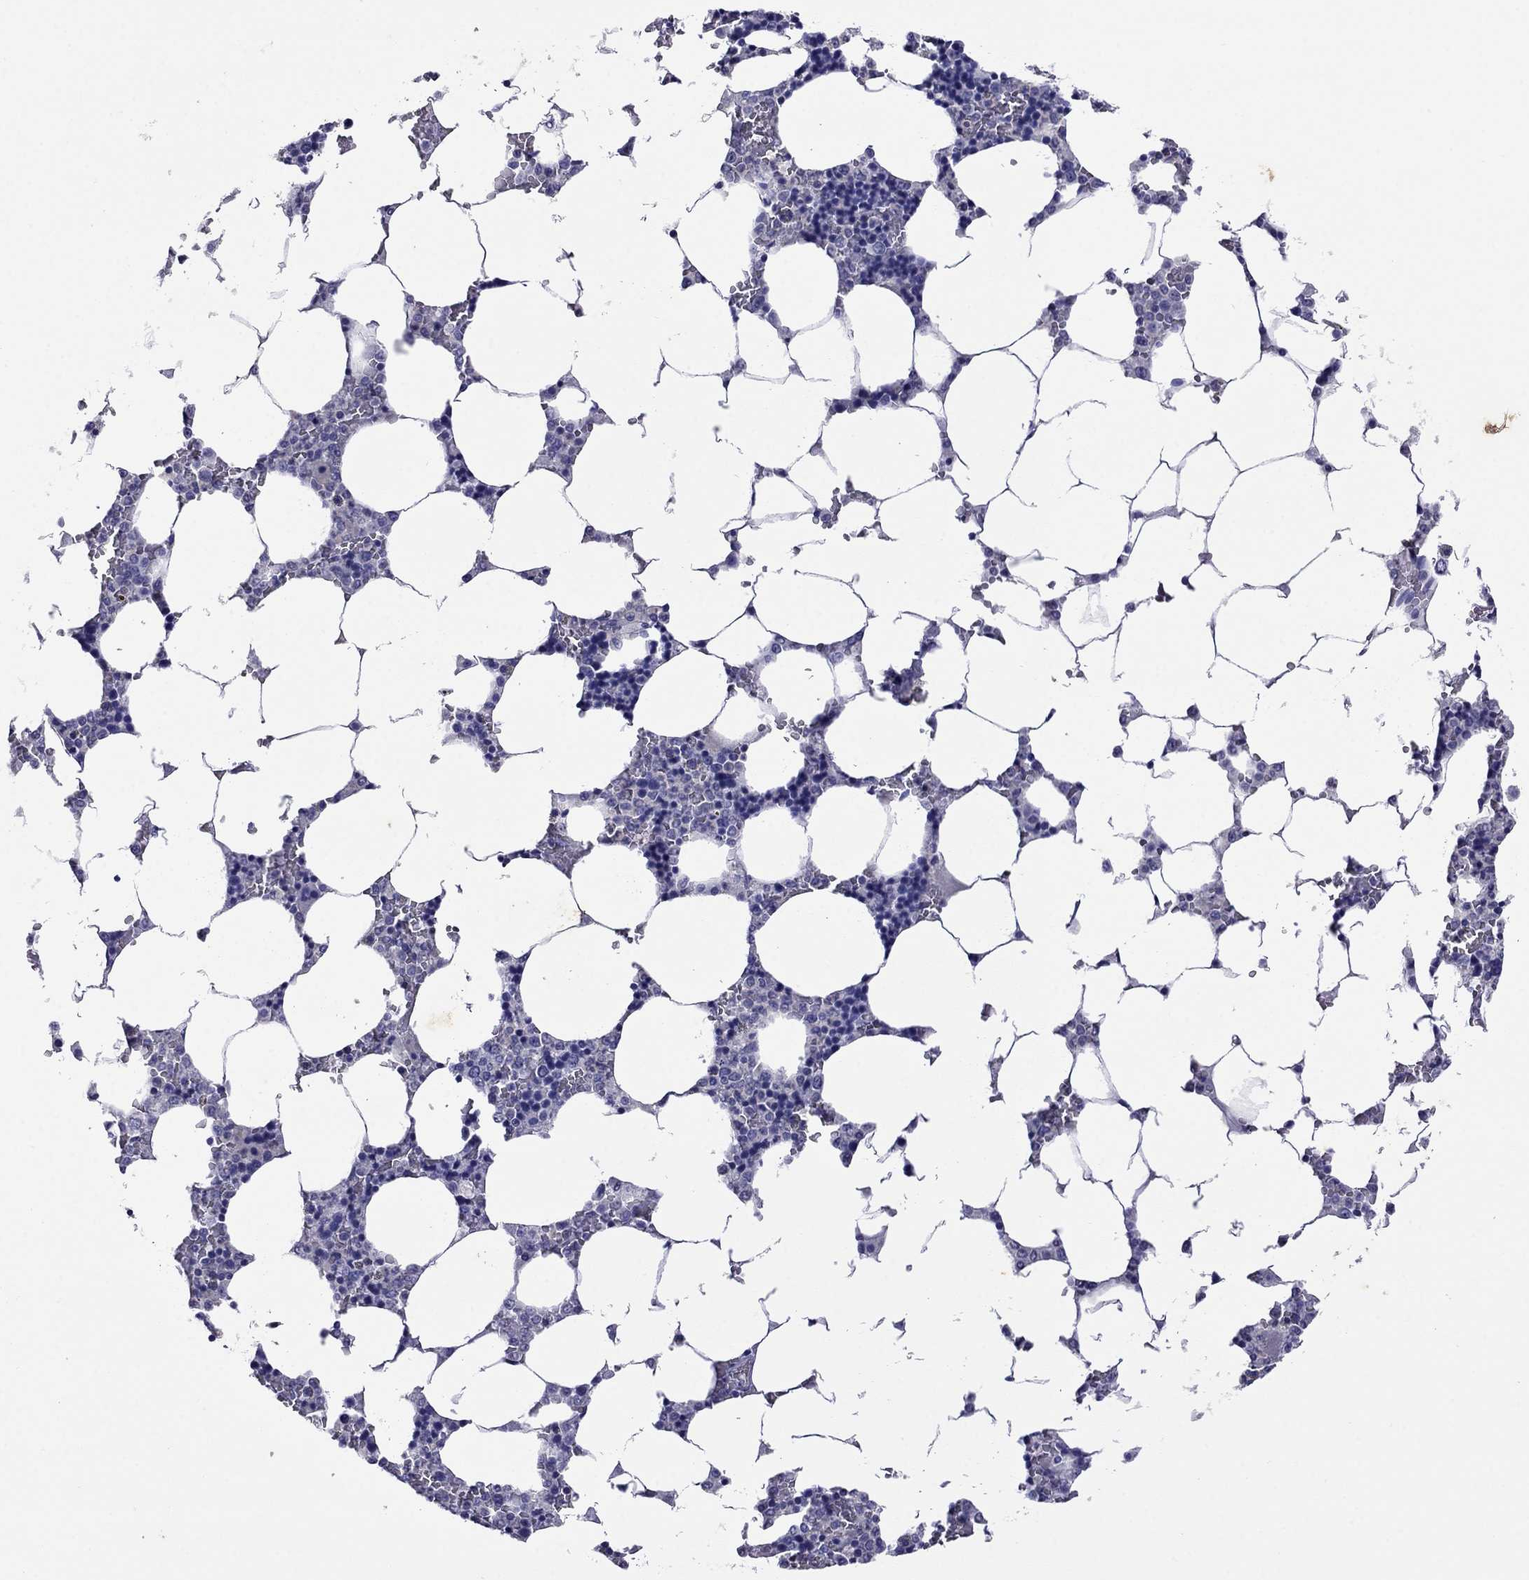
{"staining": {"intensity": "negative", "quantity": "none", "location": "none"}, "tissue": "bone marrow", "cell_type": "Hematopoietic cells", "image_type": "normal", "snomed": [{"axis": "morphology", "description": "Normal tissue, NOS"}, {"axis": "topography", "description": "Bone marrow"}], "caption": "Immunohistochemistry (IHC) photomicrograph of unremarkable bone marrow: bone marrow stained with DAB displays no significant protein staining in hematopoietic cells. The staining was performed using DAB to visualize the protein expression in brown, while the nuclei were stained in blue with hematoxylin (Magnification: 20x).", "gene": "STAR", "patient": {"sex": "male", "age": 63}}